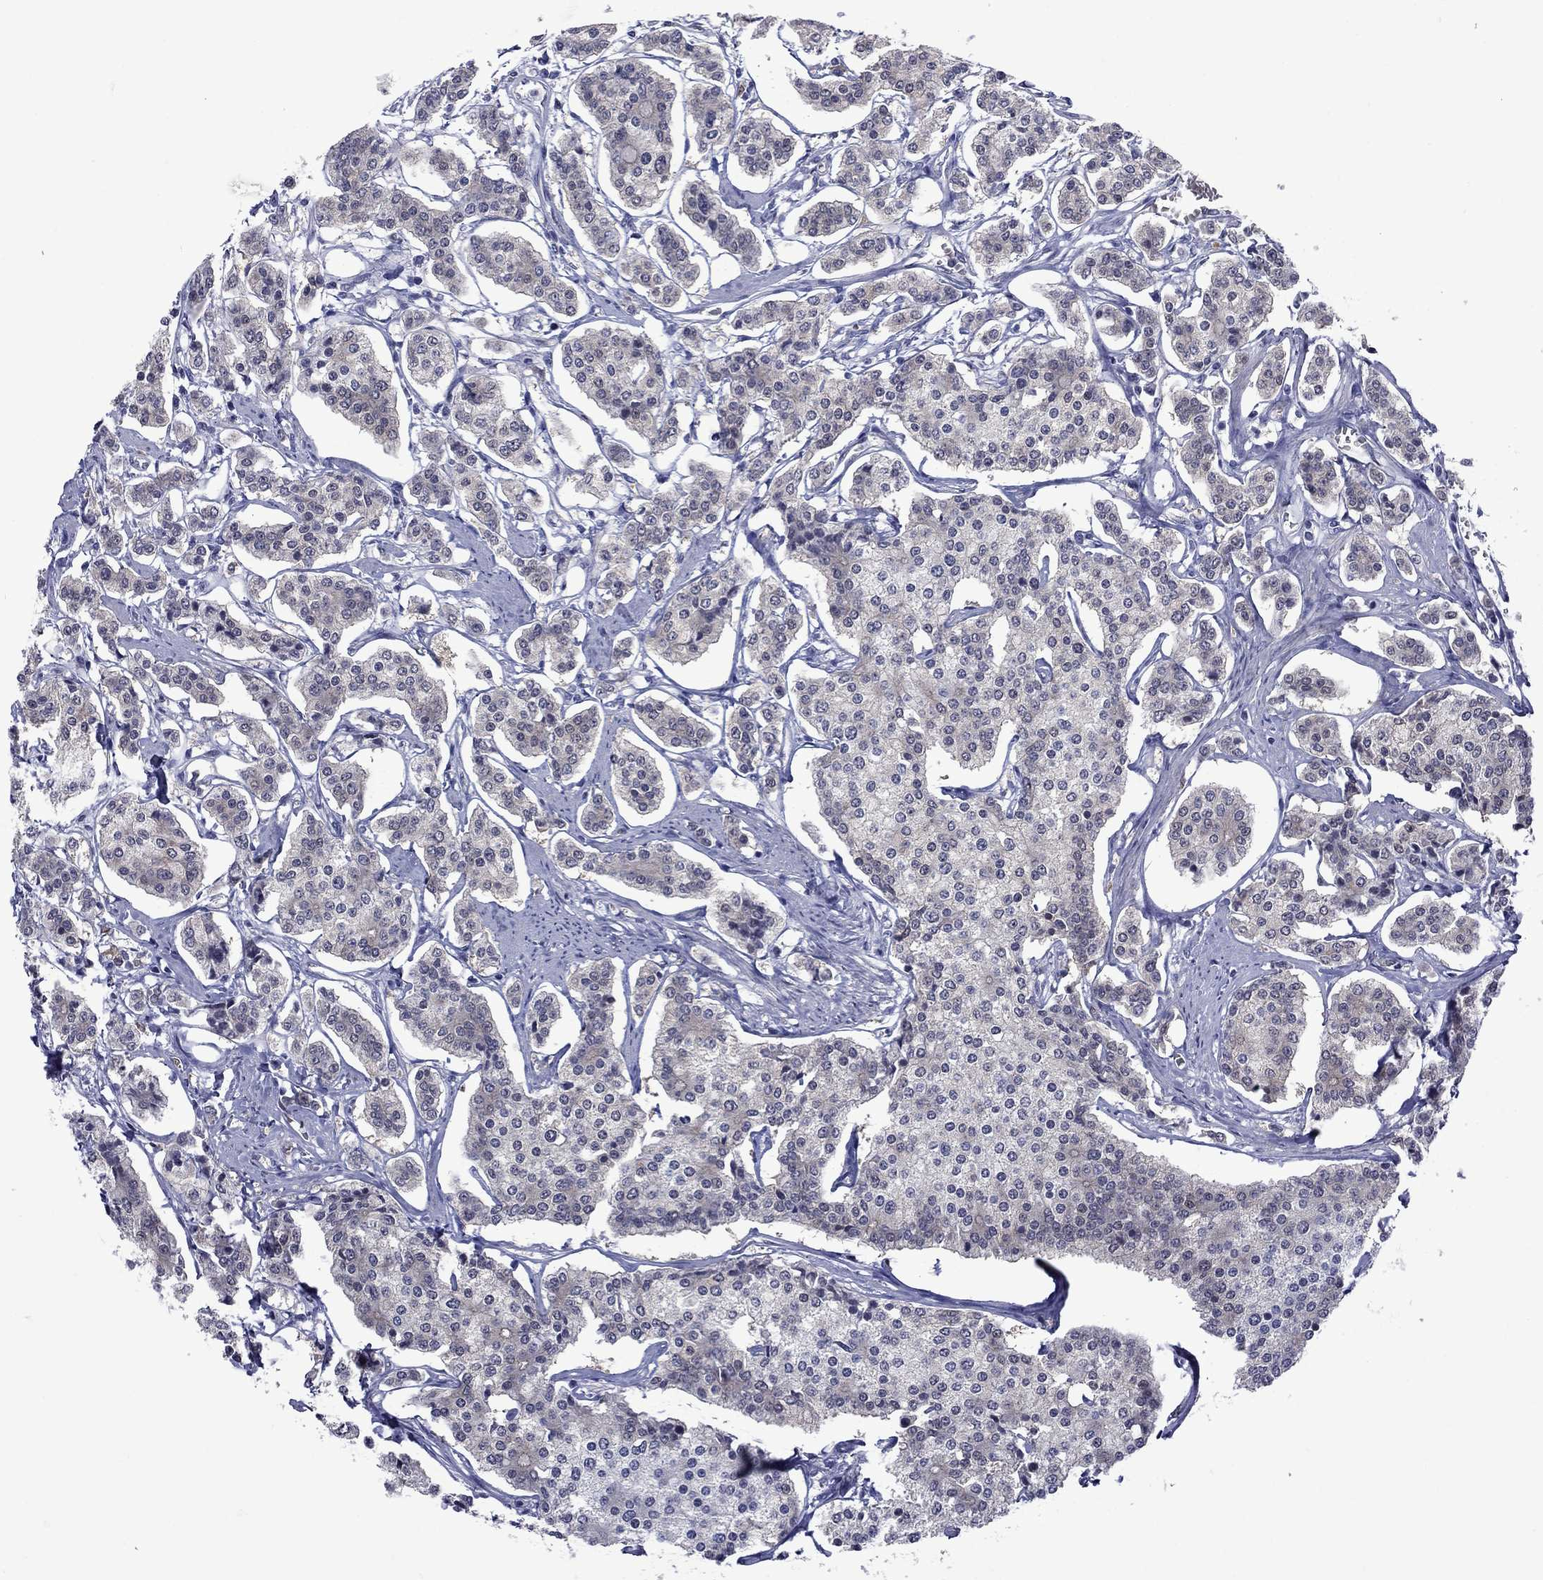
{"staining": {"intensity": "weak", "quantity": "<25%", "location": "cytoplasmic/membranous"}, "tissue": "carcinoid", "cell_type": "Tumor cells", "image_type": "cancer", "snomed": [{"axis": "morphology", "description": "Carcinoid, malignant, NOS"}, {"axis": "topography", "description": "Small intestine"}], "caption": "Tumor cells show no significant expression in carcinoid.", "gene": "CTNNBIP1", "patient": {"sex": "female", "age": 65}}